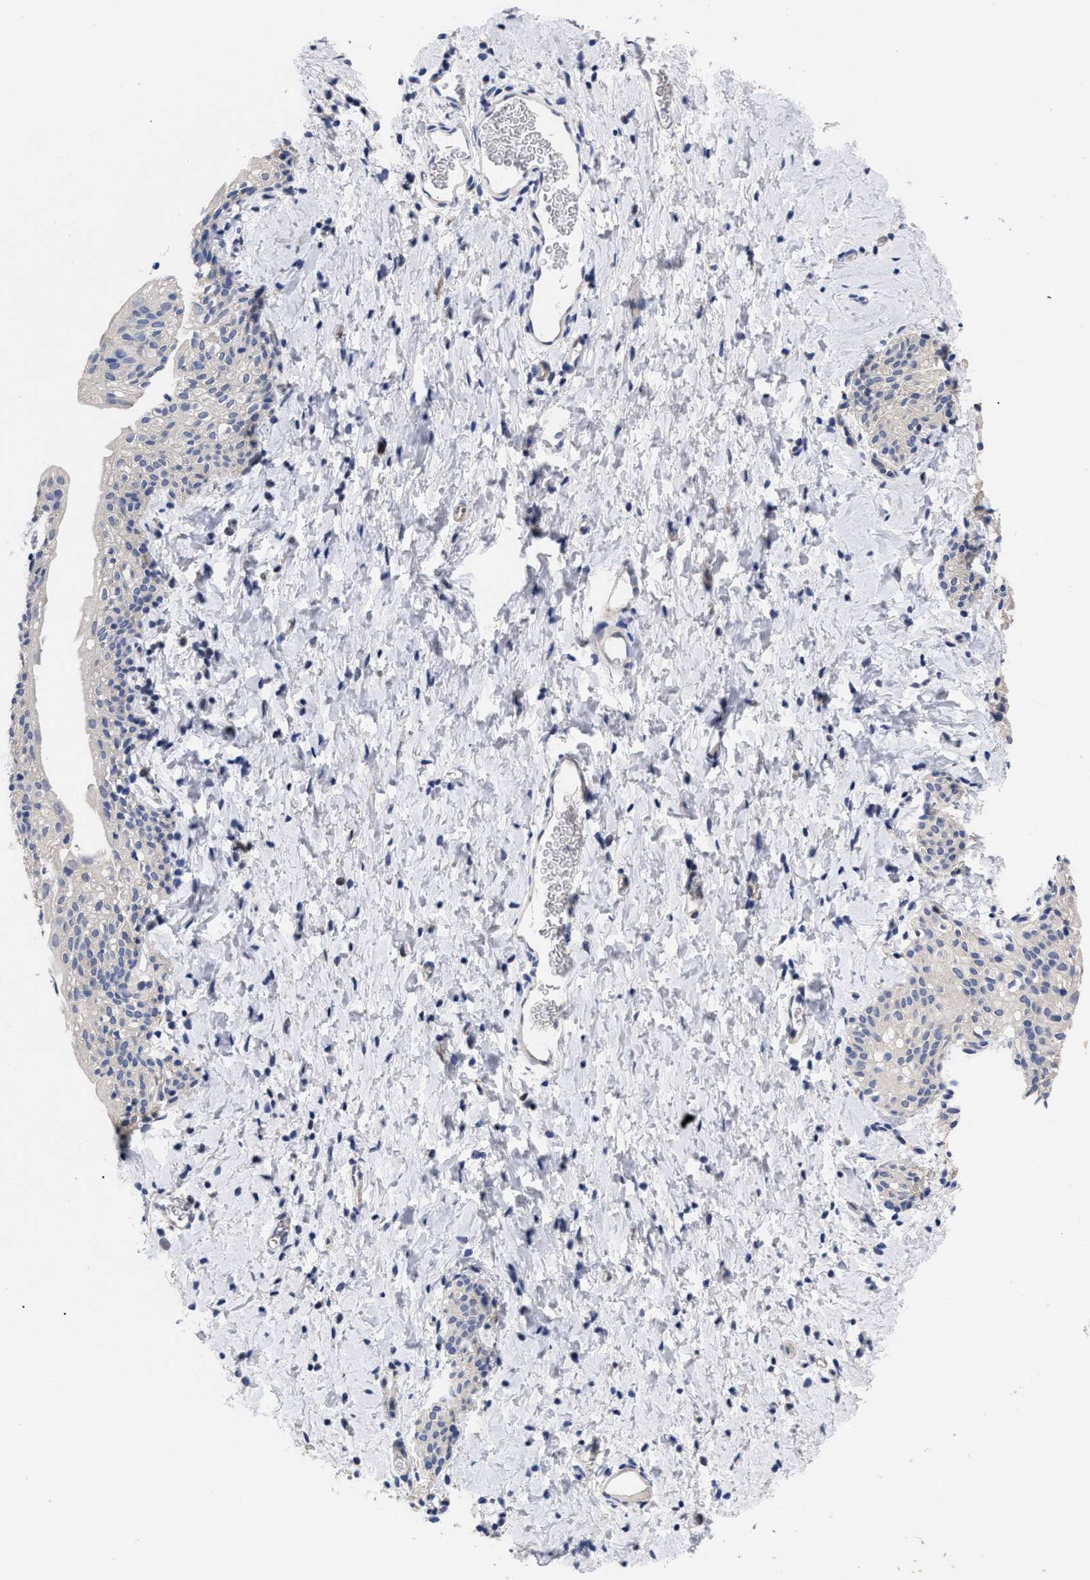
{"staining": {"intensity": "negative", "quantity": "none", "location": "none"}, "tissue": "smooth muscle", "cell_type": "Smooth muscle cells", "image_type": "normal", "snomed": [{"axis": "morphology", "description": "Normal tissue, NOS"}, {"axis": "topography", "description": "Smooth muscle"}], "caption": "IHC of benign smooth muscle demonstrates no expression in smooth muscle cells.", "gene": "CCN5", "patient": {"sex": "male", "age": 16}}